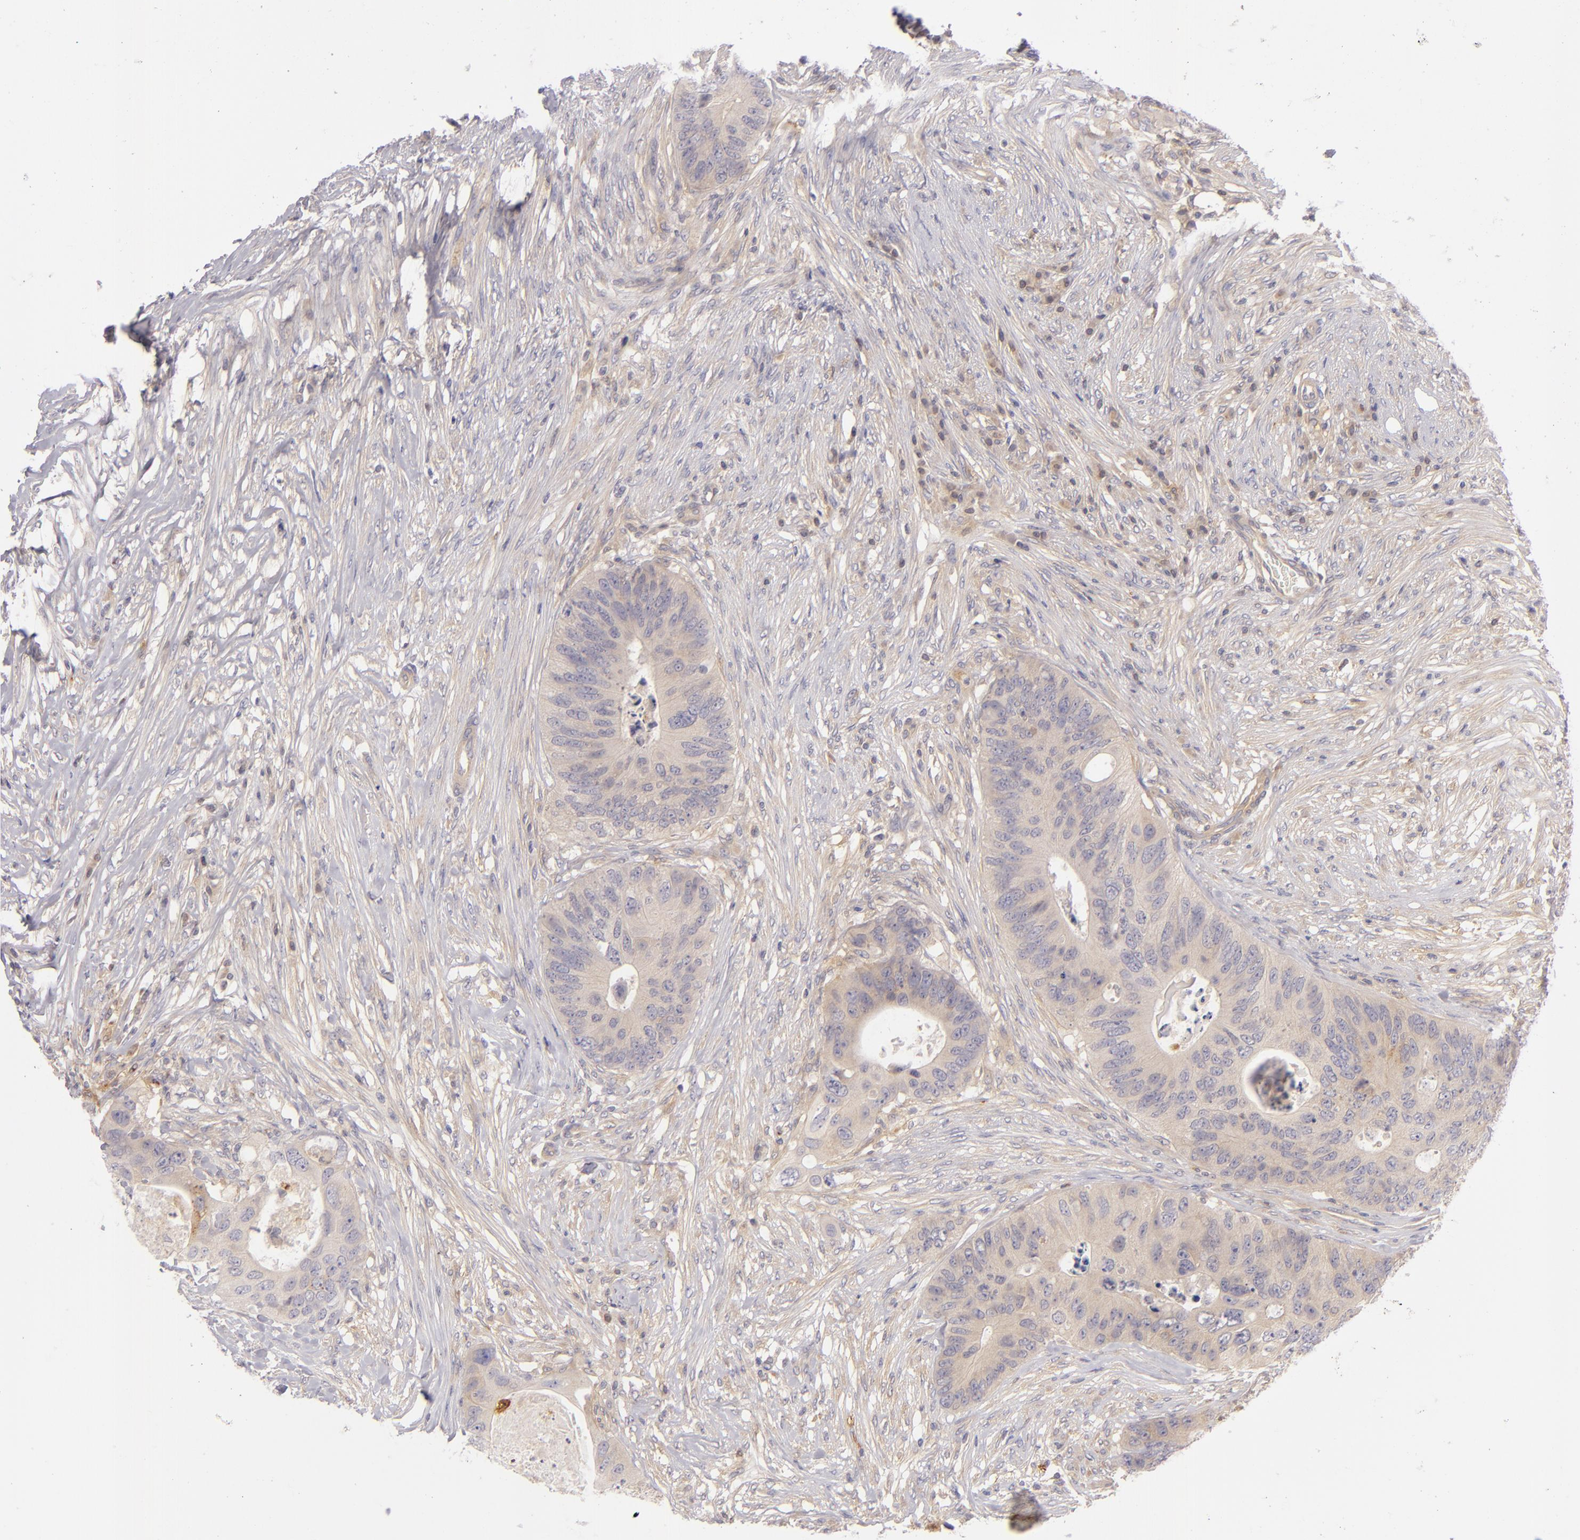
{"staining": {"intensity": "weak", "quantity": ">75%", "location": "cytoplasmic/membranous"}, "tissue": "colorectal cancer", "cell_type": "Tumor cells", "image_type": "cancer", "snomed": [{"axis": "morphology", "description": "Adenocarcinoma, NOS"}, {"axis": "topography", "description": "Colon"}], "caption": "Approximately >75% of tumor cells in human colorectal cancer (adenocarcinoma) exhibit weak cytoplasmic/membranous protein staining as visualized by brown immunohistochemical staining.", "gene": "CD83", "patient": {"sex": "male", "age": 71}}